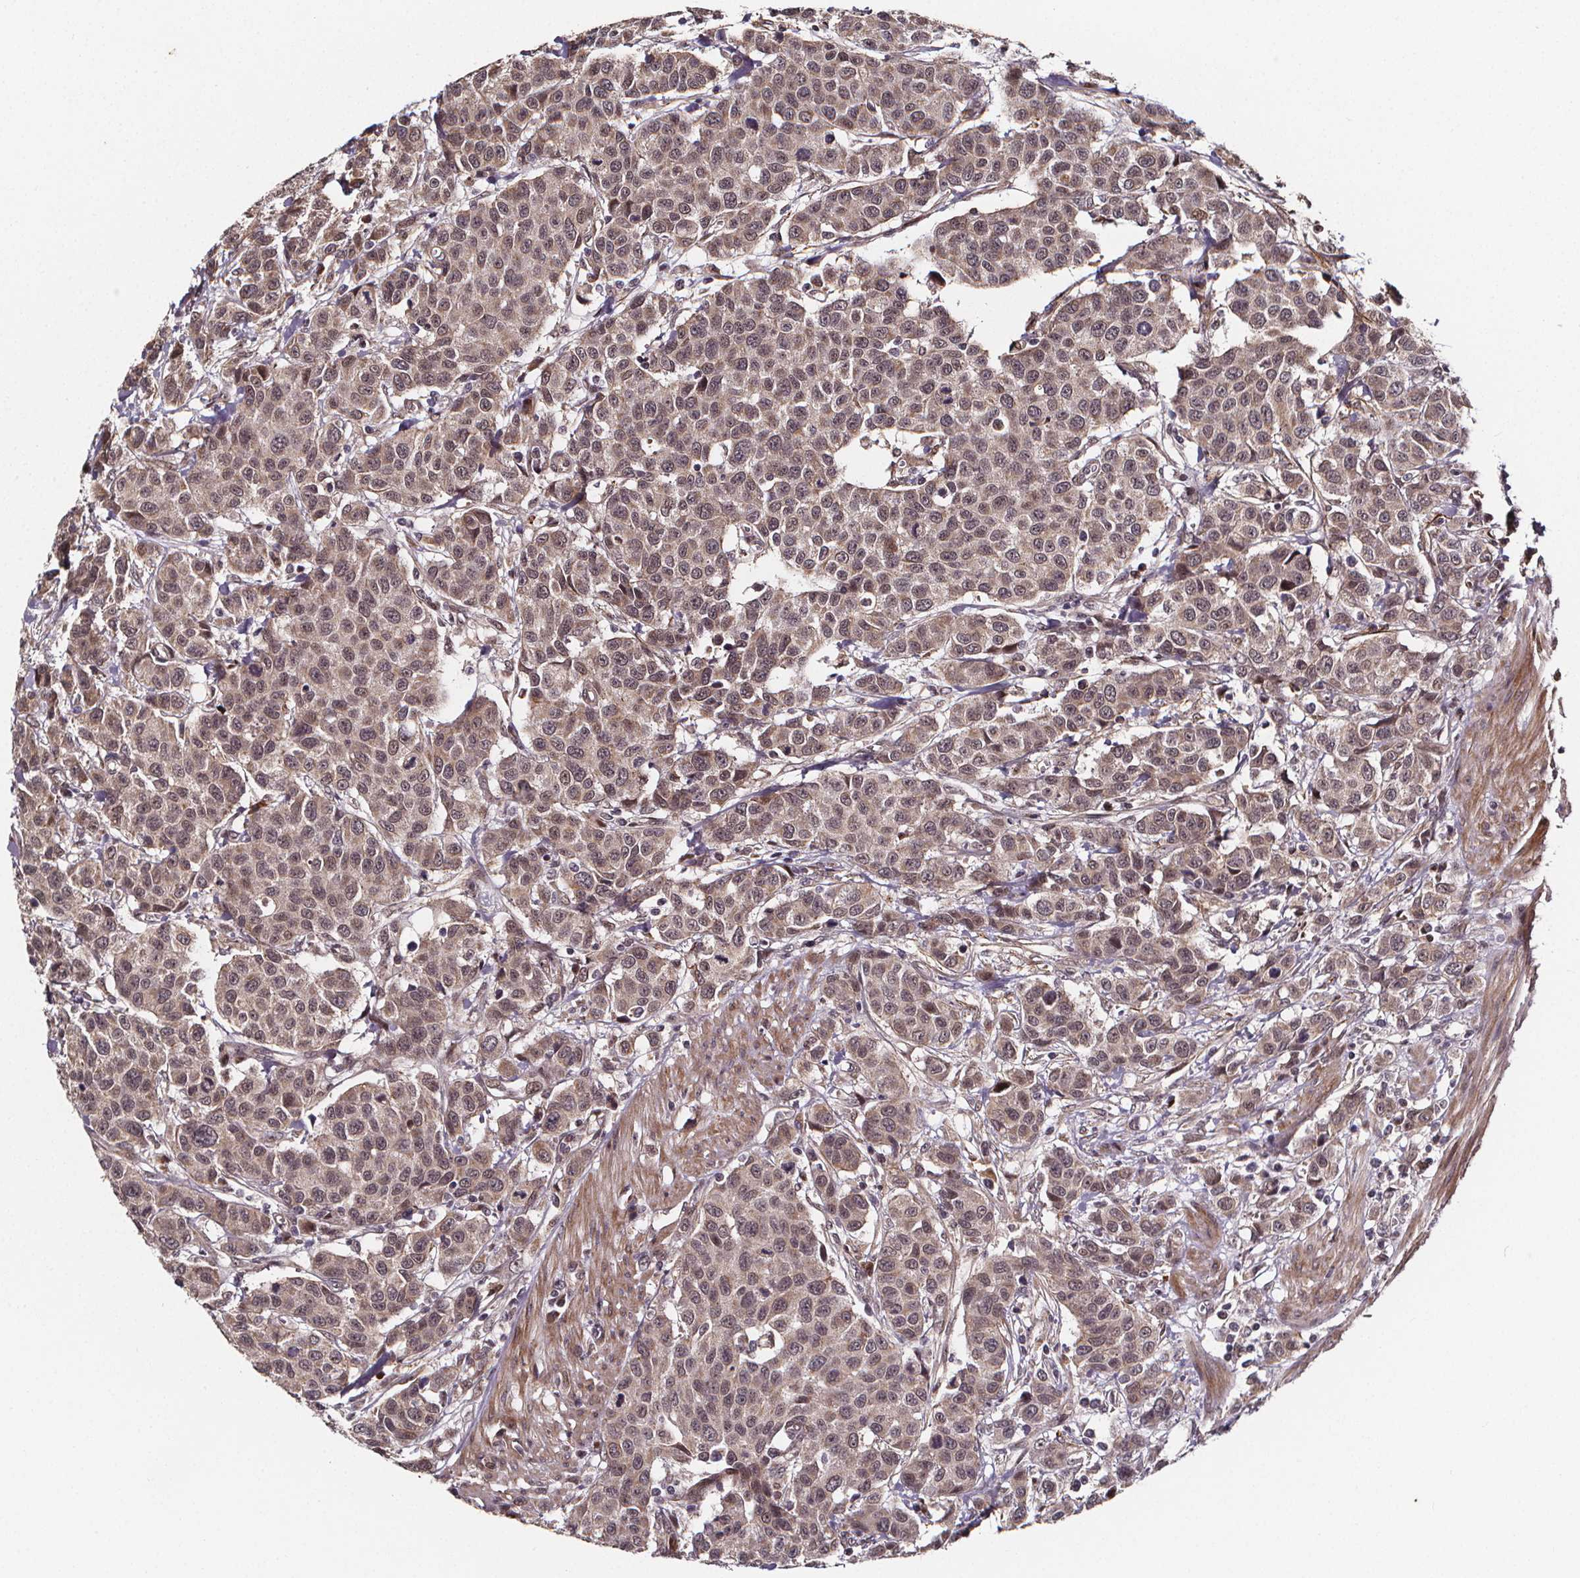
{"staining": {"intensity": "weak", "quantity": "25%-75%", "location": "cytoplasmic/membranous,nuclear"}, "tissue": "urothelial cancer", "cell_type": "Tumor cells", "image_type": "cancer", "snomed": [{"axis": "morphology", "description": "Urothelial carcinoma, High grade"}, {"axis": "topography", "description": "Urinary bladder"}], "caption": "Urothelial cancer stained with DAB (3,3'-diaminobenzidine) immunohistochemistry (IHC) shows low levels of weak cytoplasmic/membranous and nuclear staining in approximately 25%-75% of tumor cells. (DAB = brown stain, brightfield microscopy at high magnification).", "gene": "DDIT3", "patient": {"sex": "female", "age": 58}}